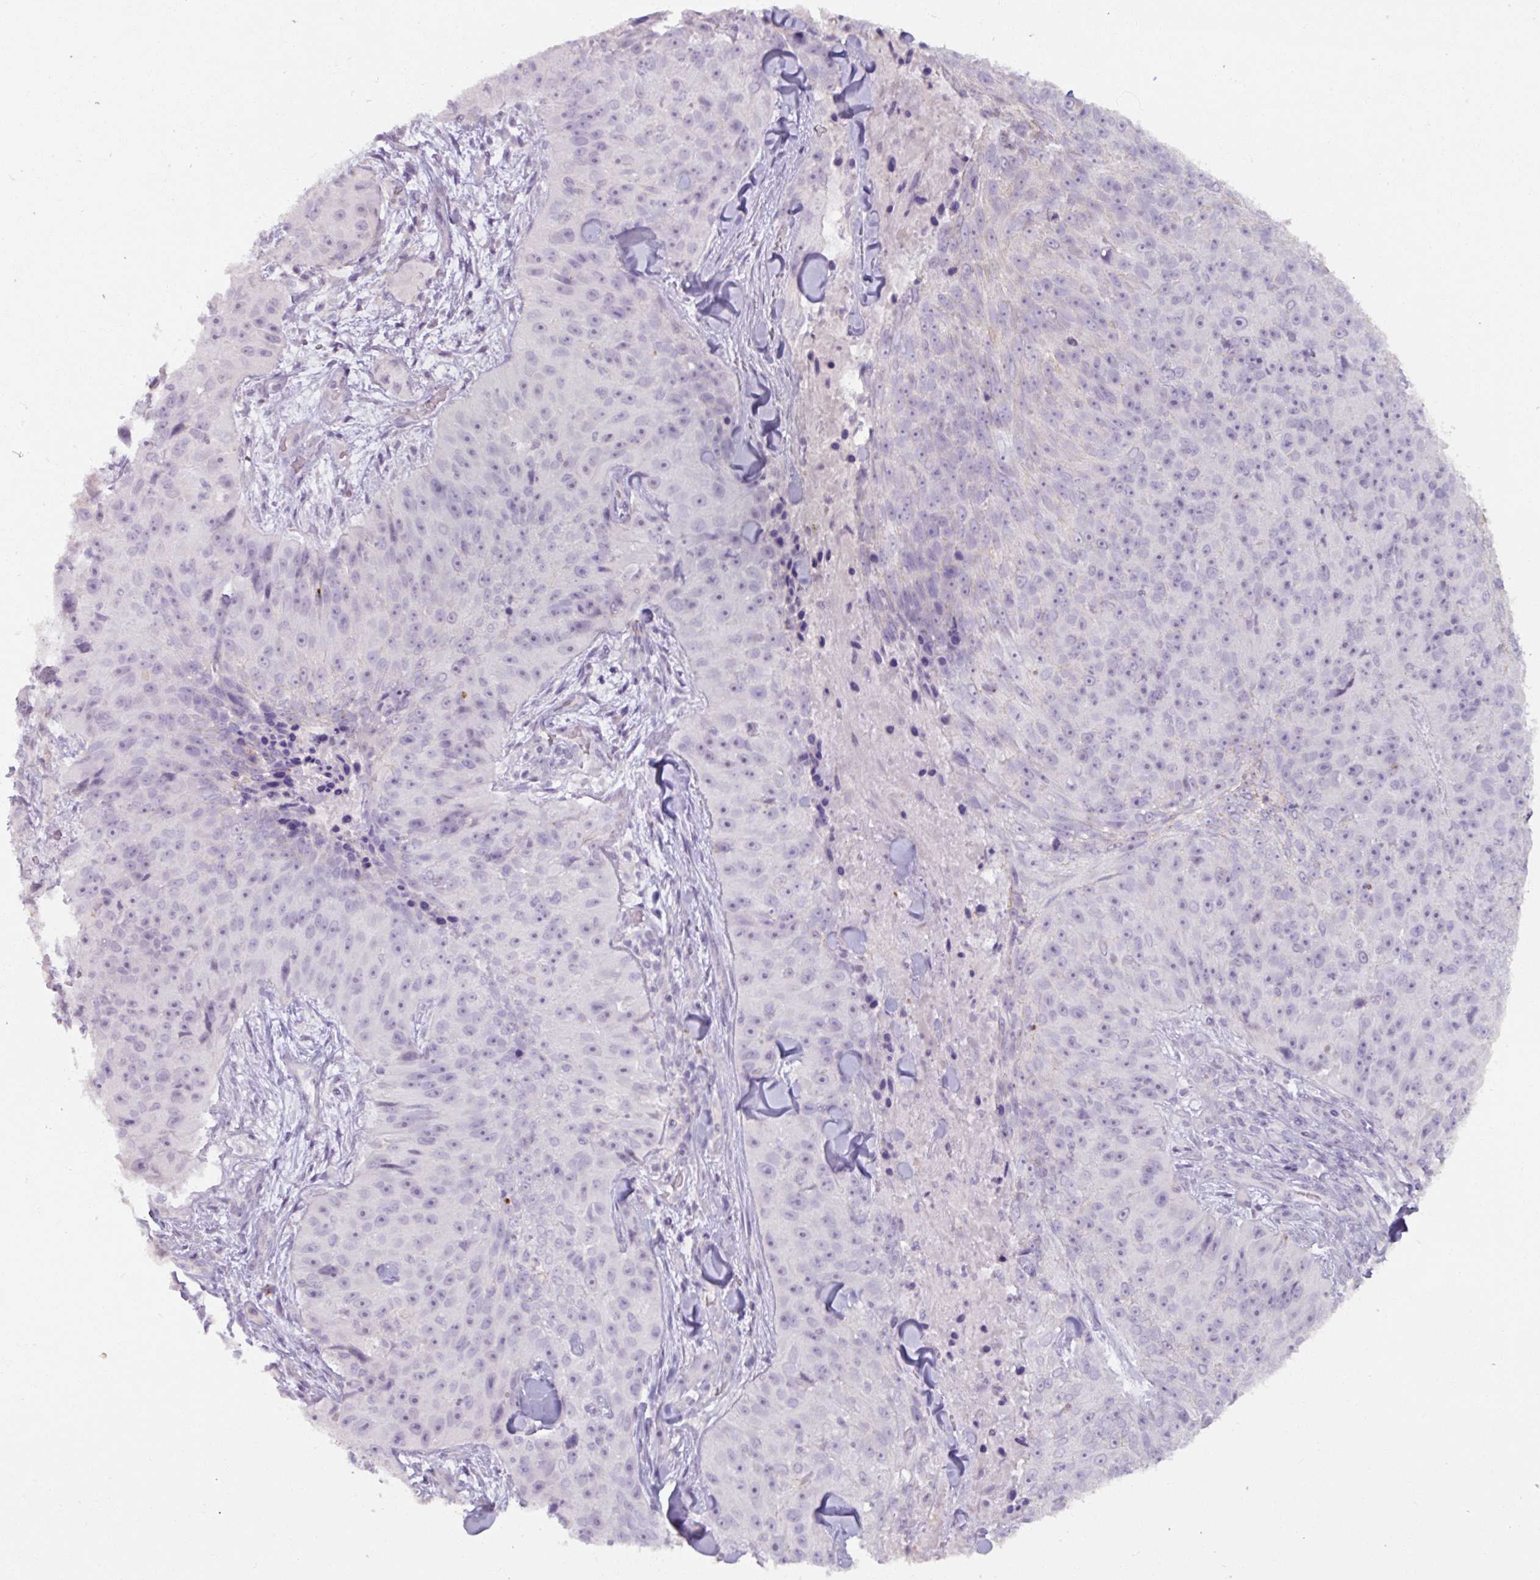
{"staining": {"intensity": "negative", "quantity": "none", "location": "none"}, "tissue": "skin cancer", "cell_type": "Tumor cells", "image_type": "cancer", "snomed": [{"axis": "morphology", "description": "Squamous cell carcinoma, NOS"}, {"axis": "topography", "description": "Skin"}], "caption": "Micrograph shows no protein positivity in tumor cells of squamous cell carcinoma (skin) tissue.", "gene": "PNMA6A", "patient": {"sex": "female", "age": 87}}